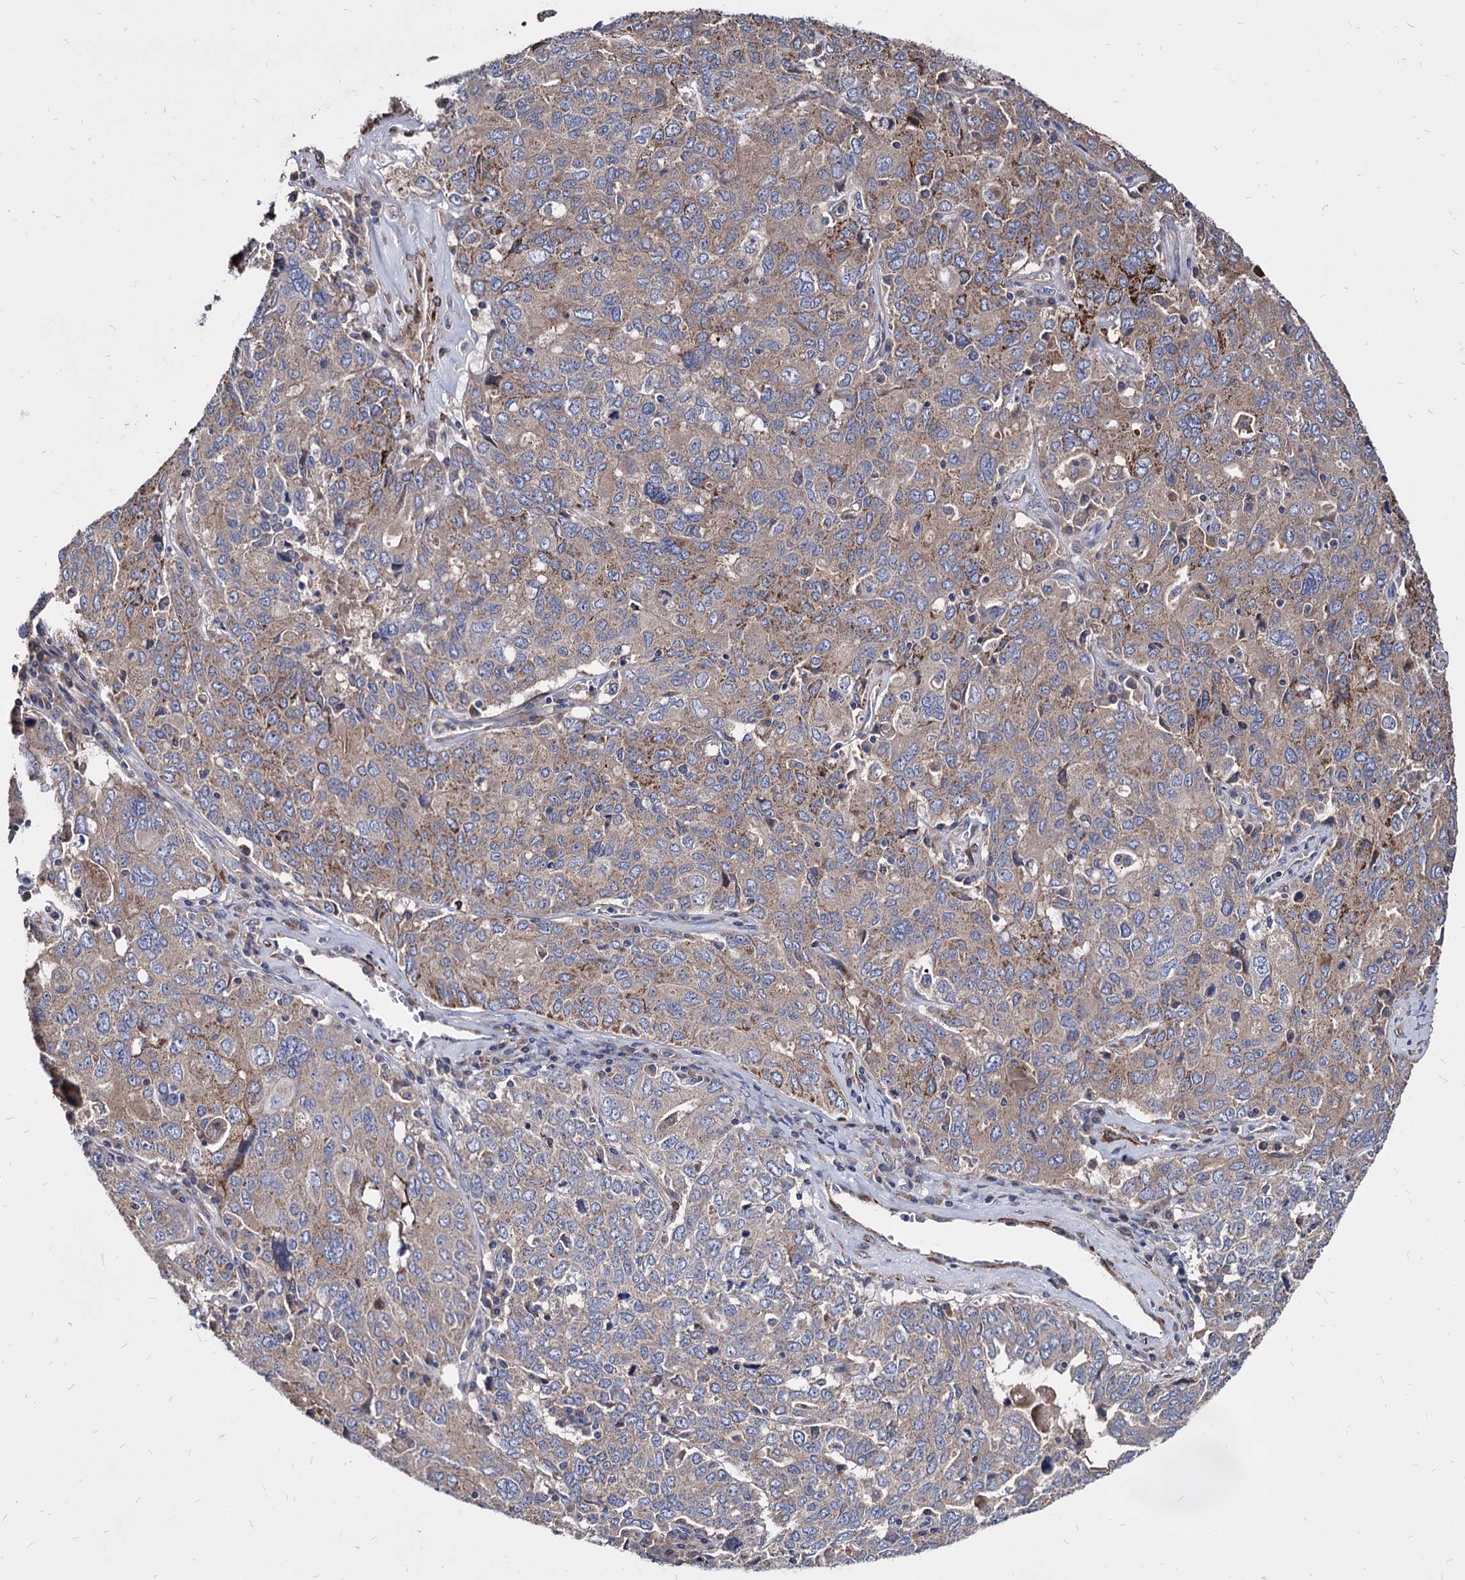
{"staining": {"intensity": "moderate", "quantity": ">75%", "location": "cytoplasmic/membranous"}, "tissue": "ovarian cancer", "cell_type": "Tumor cells", "image_type": "cancer", "snomed": [{"axis": "morphology", "description": "Carcinoma, endometroid"}, {"axis": "topography", "description": "Ovary"}], "caption": "Immunohistochemical staining of human ovarian cancer displays medium levels of moderate cytoplasmic/membranous staining in about >75% of tumor cells. Using DAB (brown) and hematoxylin (blue) stains, captured at high magnification using brightfield microscopy.", "gene": "WDR11", "patient": {"sex": "female", "age": 62}}